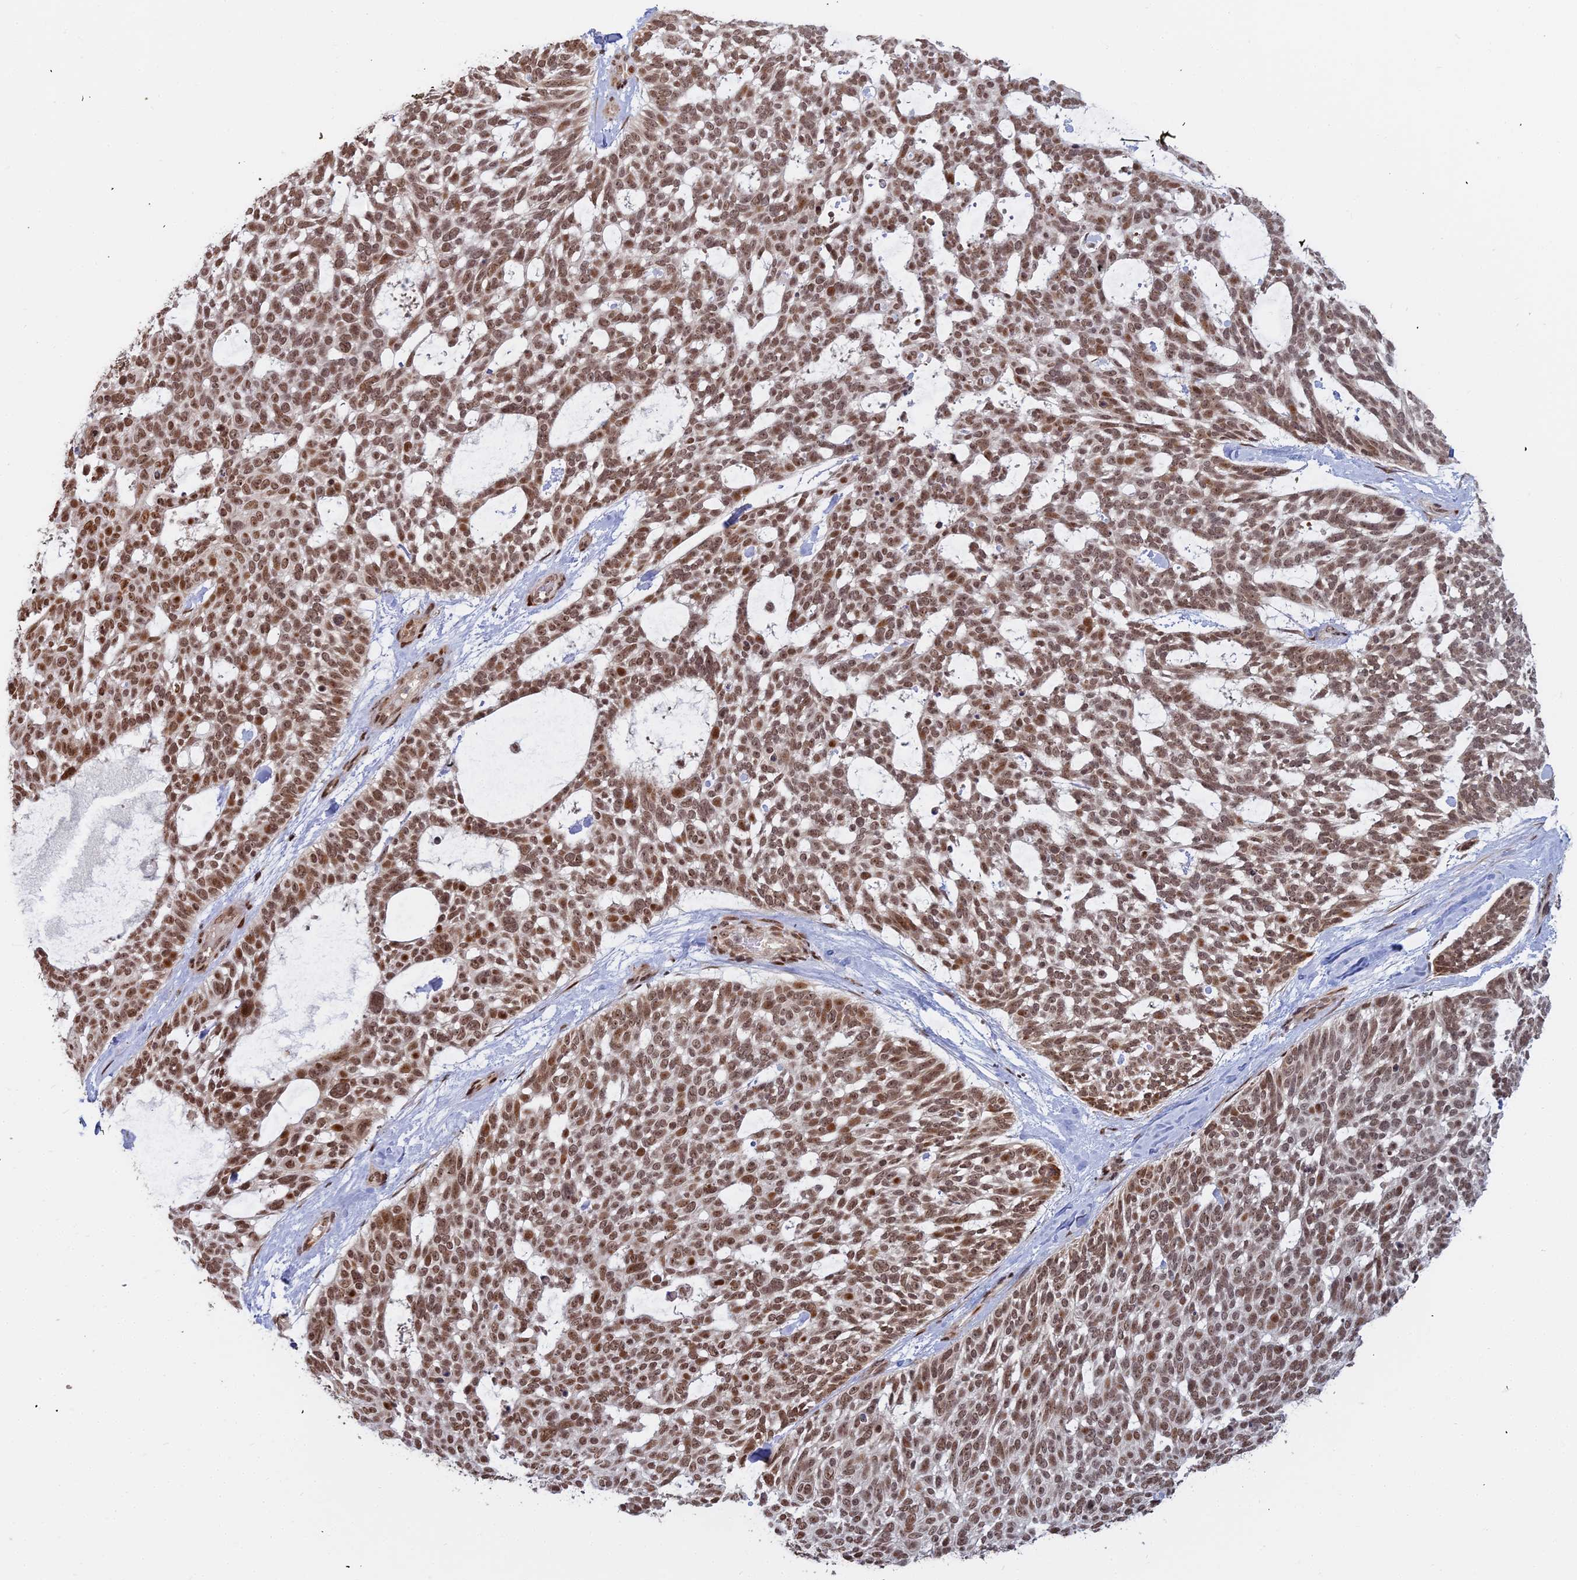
{"staining": {"intensity": "moderate", "quantity": ">75%", "location": "nuclear"}, "tissue": "skin cancer", "cell_type": "Tumor cells", "image_type": "cancer", "snomed": [{"axis": "morphology", "description": "Basal cell carcinoma"}, {"axis": "topography", "description": "Skin"}], "caption": "Human skin cancer stained with a brown dye exhibits moderate nuclear positive staining in about >75% of tumor cells.", "gene": "ABCA2", "patient": {"sex": "male", "age": 88}}